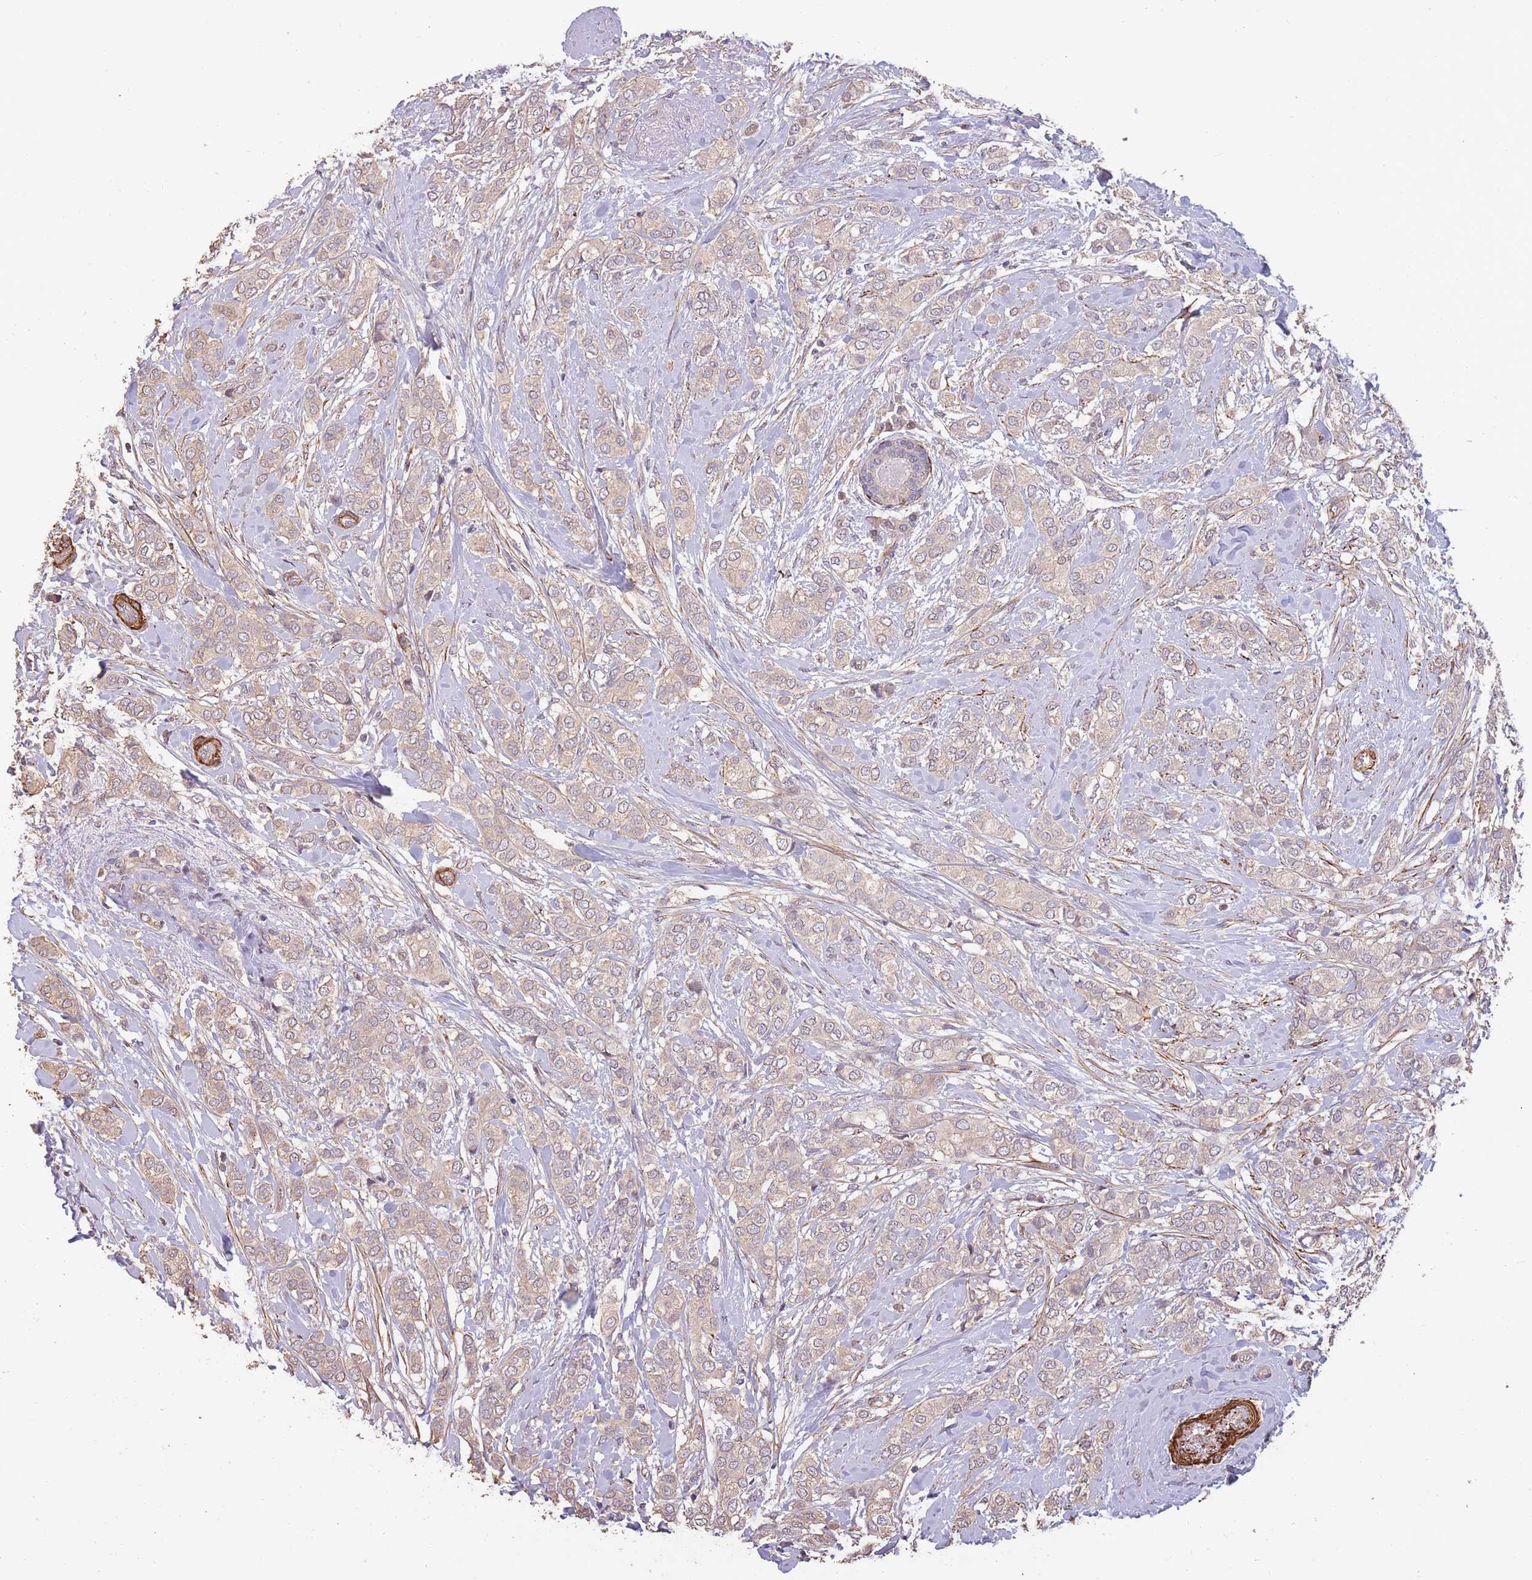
{"staining": {"intensity": "weak", "quantity": "25%-75%", "location": "cytoplasmic/membranous"}, "tissue": "breast cancer", "cell_type": "Tumor cells", "image_type": "cancer", "snomed": [{"axis": "morphology", "description": "Duct carcinoma"}, {"axis": "topography", "description": "Breast"}], "caption": "Breast cancer stained with immunohistochemistry (IHC) demonstrates weak cytoplasmic/membranous expression in approximately 25%-75% of tumor cells. Using DAB (brown) and hematoxylin (blue) stains, captured at high magnification using brightfield microscopy.", "gene": "NLRC4", "patient": {"sex": "female", "age": 73}}